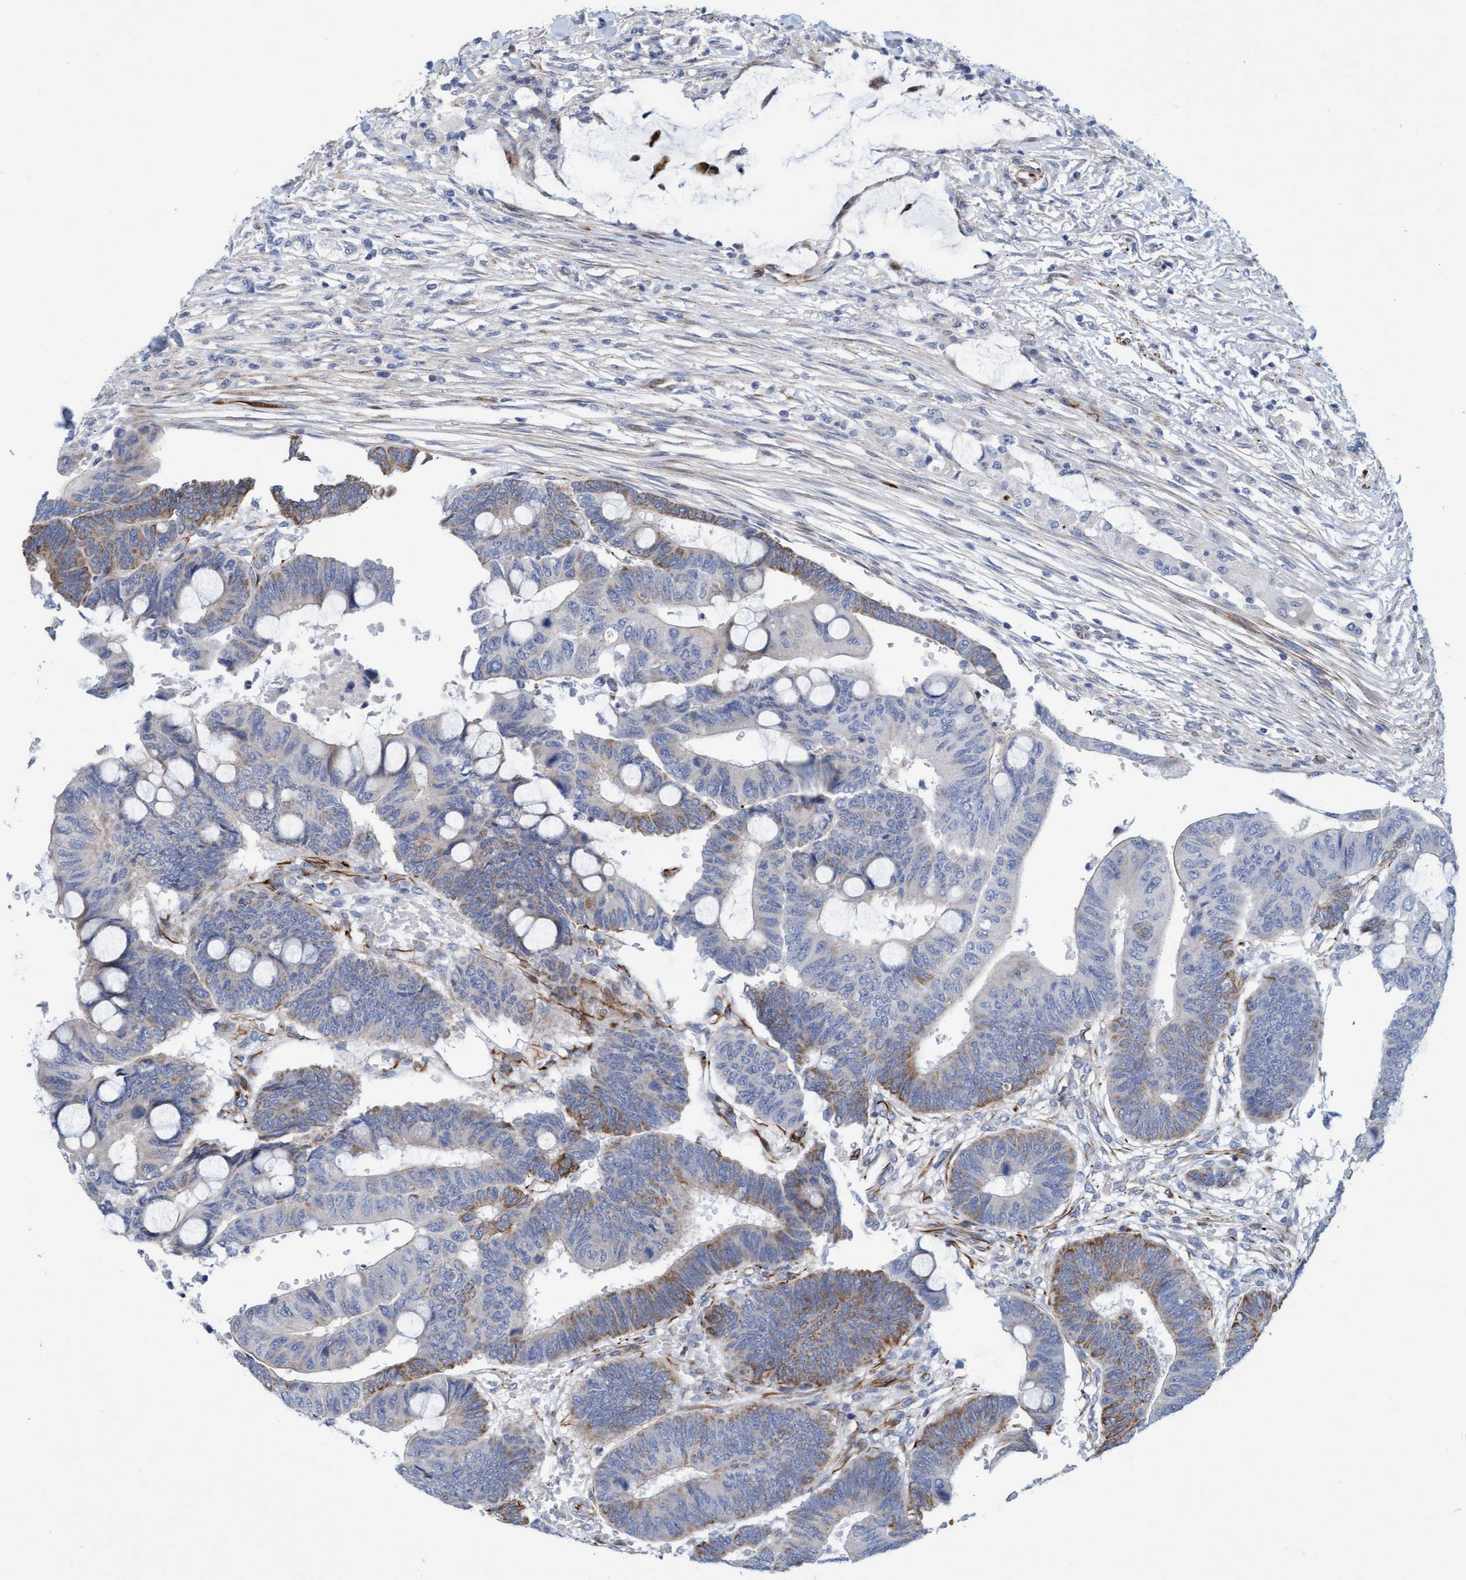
{"staining": {"intensity": "moderate", "quantity": "<25%", "location": "cytoplasmic/membranous"}, "tissue": "colorectal cancer", "cell_type": "Tumor cells", "image_type": "cancer", "snomed": [{"axis": "morphology", "description": "Normal tissue, NOS"}, {"axis": "morphology", "description": "Adenocarcinoma, NOS"}, {"axis": "topography", "description": "Rectum"}, {"axis": "topography", "description": "Peripheral nerve tissue"}], "caption": "Protein analysis of colorectal cancer tissue reveals moderate cytoplasmic/membranous positivity in about <25% of tumor cells. (DAB (3,3'-diaminobenzidine) = brown stain, brightfield microscopy at high magnification).", "gene": "POLG2", "patient": {"sex": "male", "age": 92}}